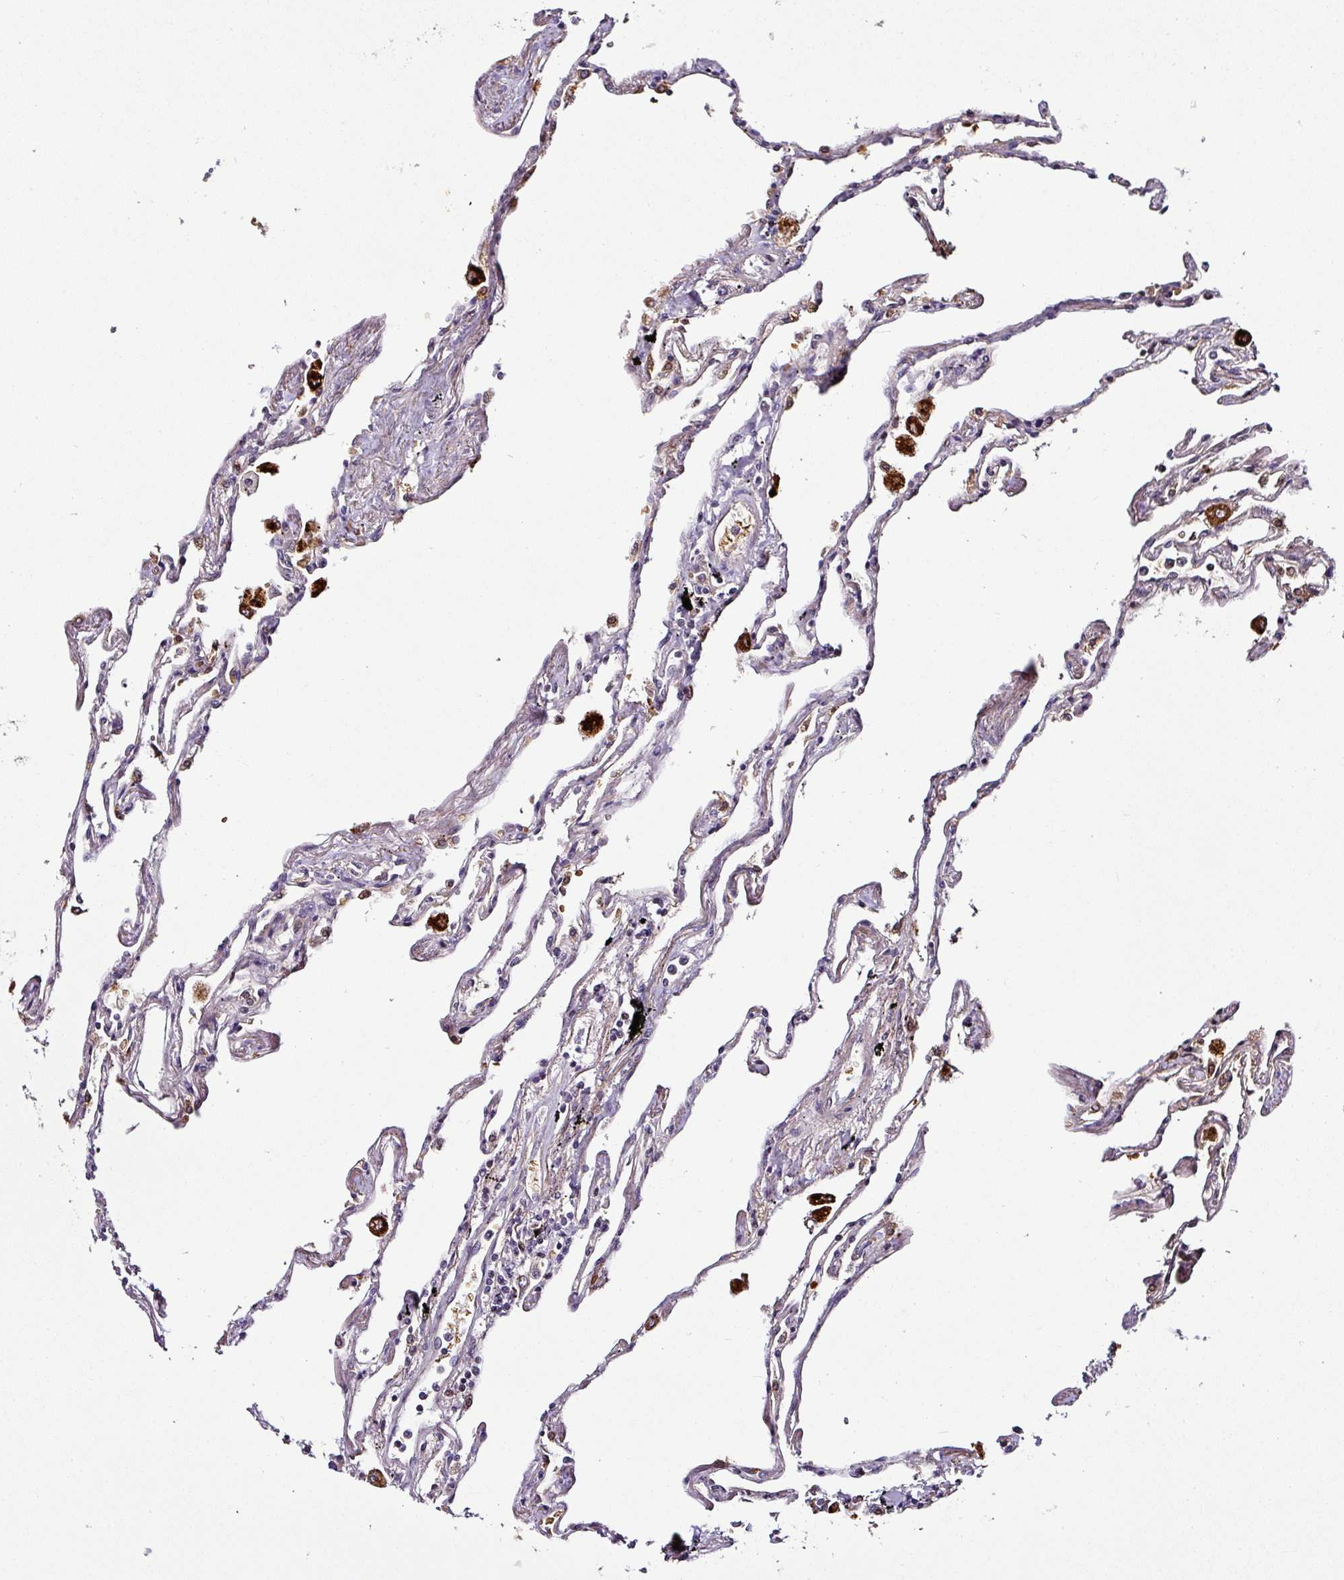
{"staining": {"intensity": "moderate", "quantity": "<25%", "location": "cytoplasmic/membranous"}, "tissue": "lung", "cell_type": "Alveolar cells", "image_type": "normal", "snomed": [{"axis": "morphology", "description": "Normal tissue, NOS"}, {"axis": "topography", "description": "Lung"}], "caption": "Moderate cytoplasmic/membranous protein positivity is present in about <25% of alveolar cells in lung.", "gene": "NAPSA", "patient": {"sex": "female", "age": 67}}